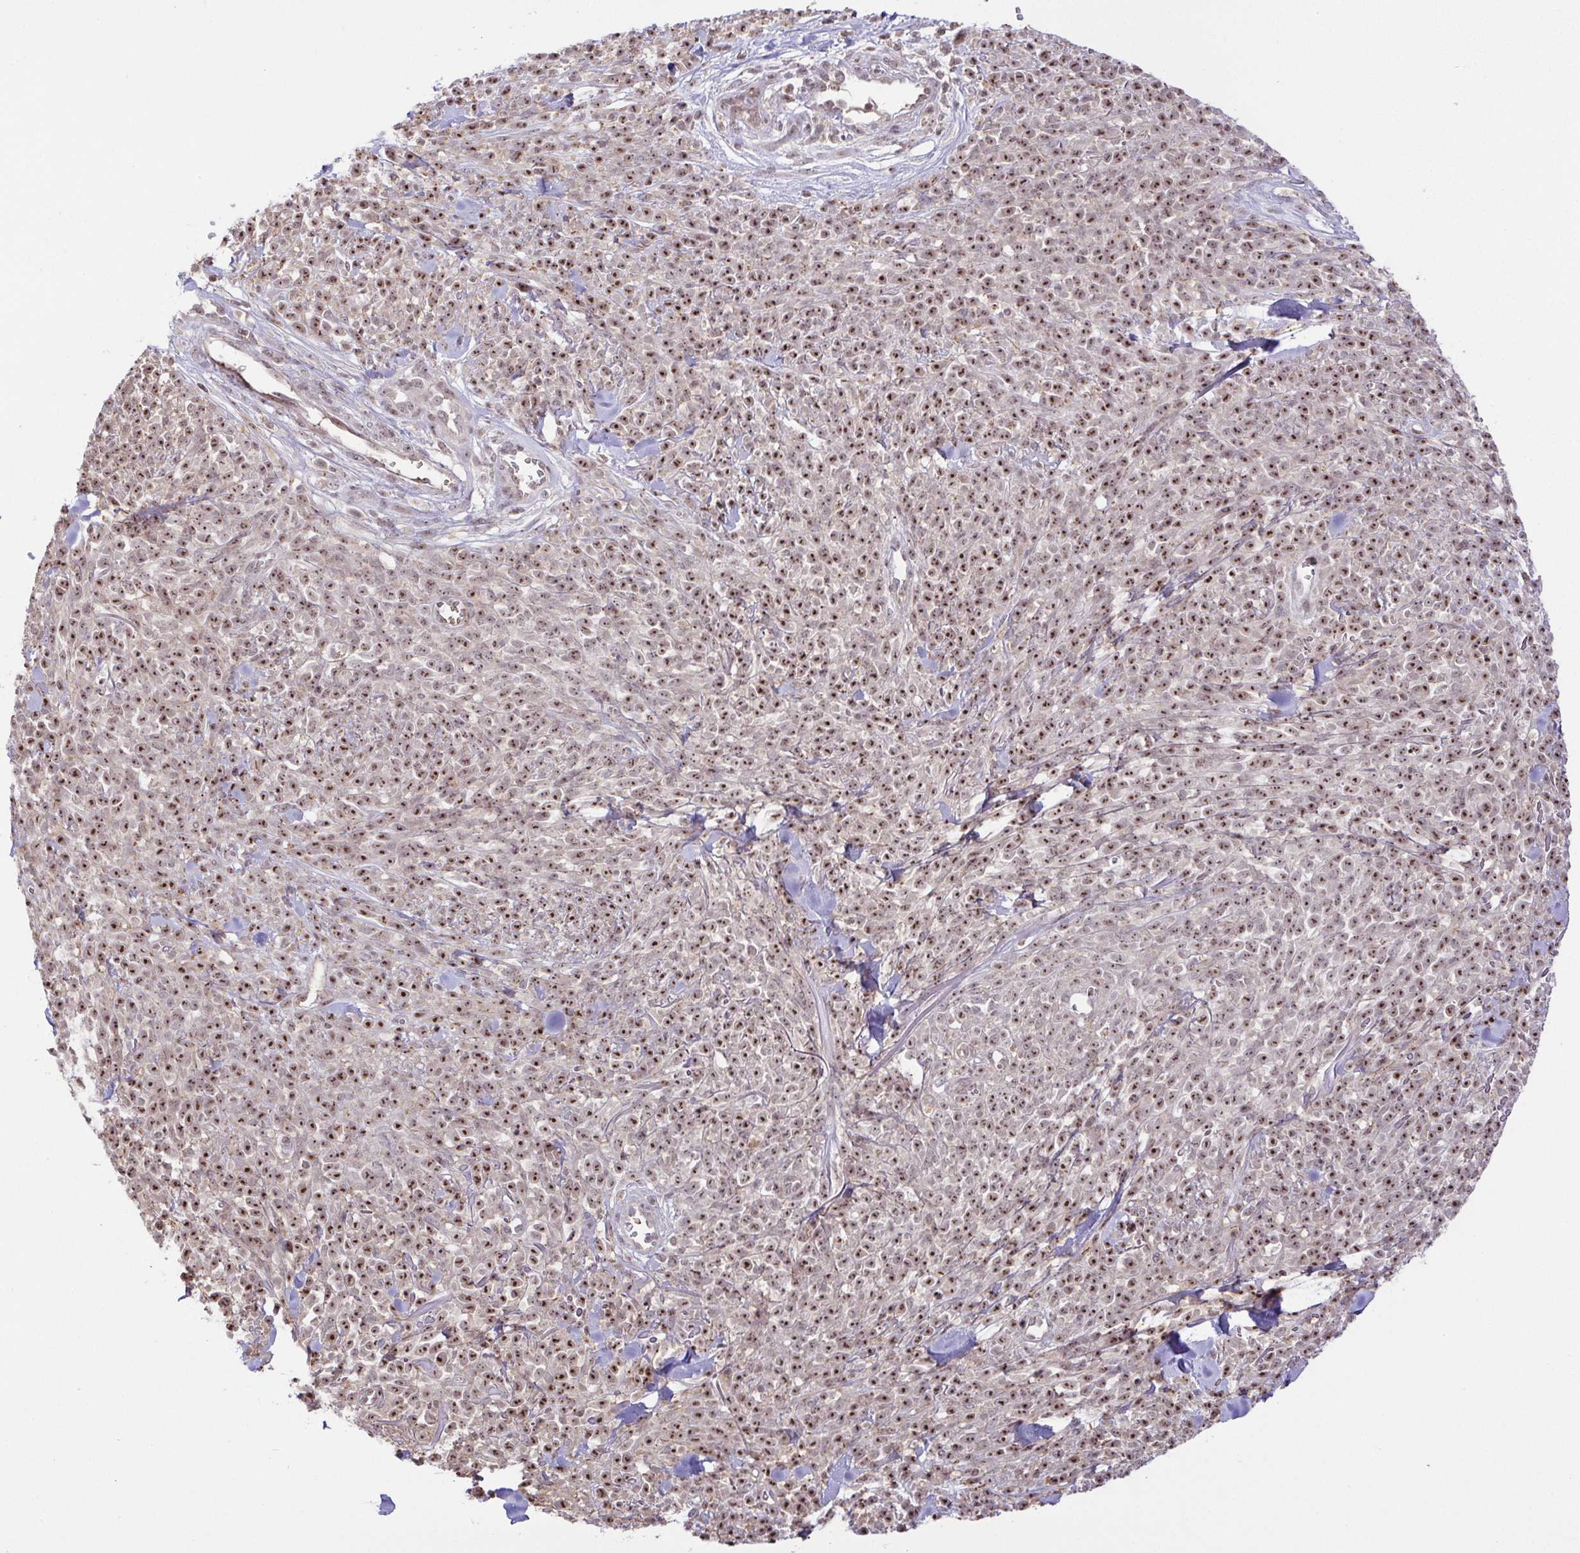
{"staining": {"intensity": "moderate", "quantity": ">75%", "location": "nuclear"}, "tissue": "melanoma", "cell_type": "Tumor cells", "image_type": "cancer", "snomed": [{"axis": "morphology", "description": "Malignant melanoma, NOS"}, {"axis": "topography", "description": "Skin"}, {"axis": "topography", "description": "Skin of trunk"}], "caption": "A medium amount of moderate nuclear expression is seen in approximately >75% of tumor cells in malignant melanoma tissue. (brown staining indicates protein expression, while blue staining denotes nuclei).", "gene": "RSL24D1", "patient": {"sex": "male", "age": 74}}